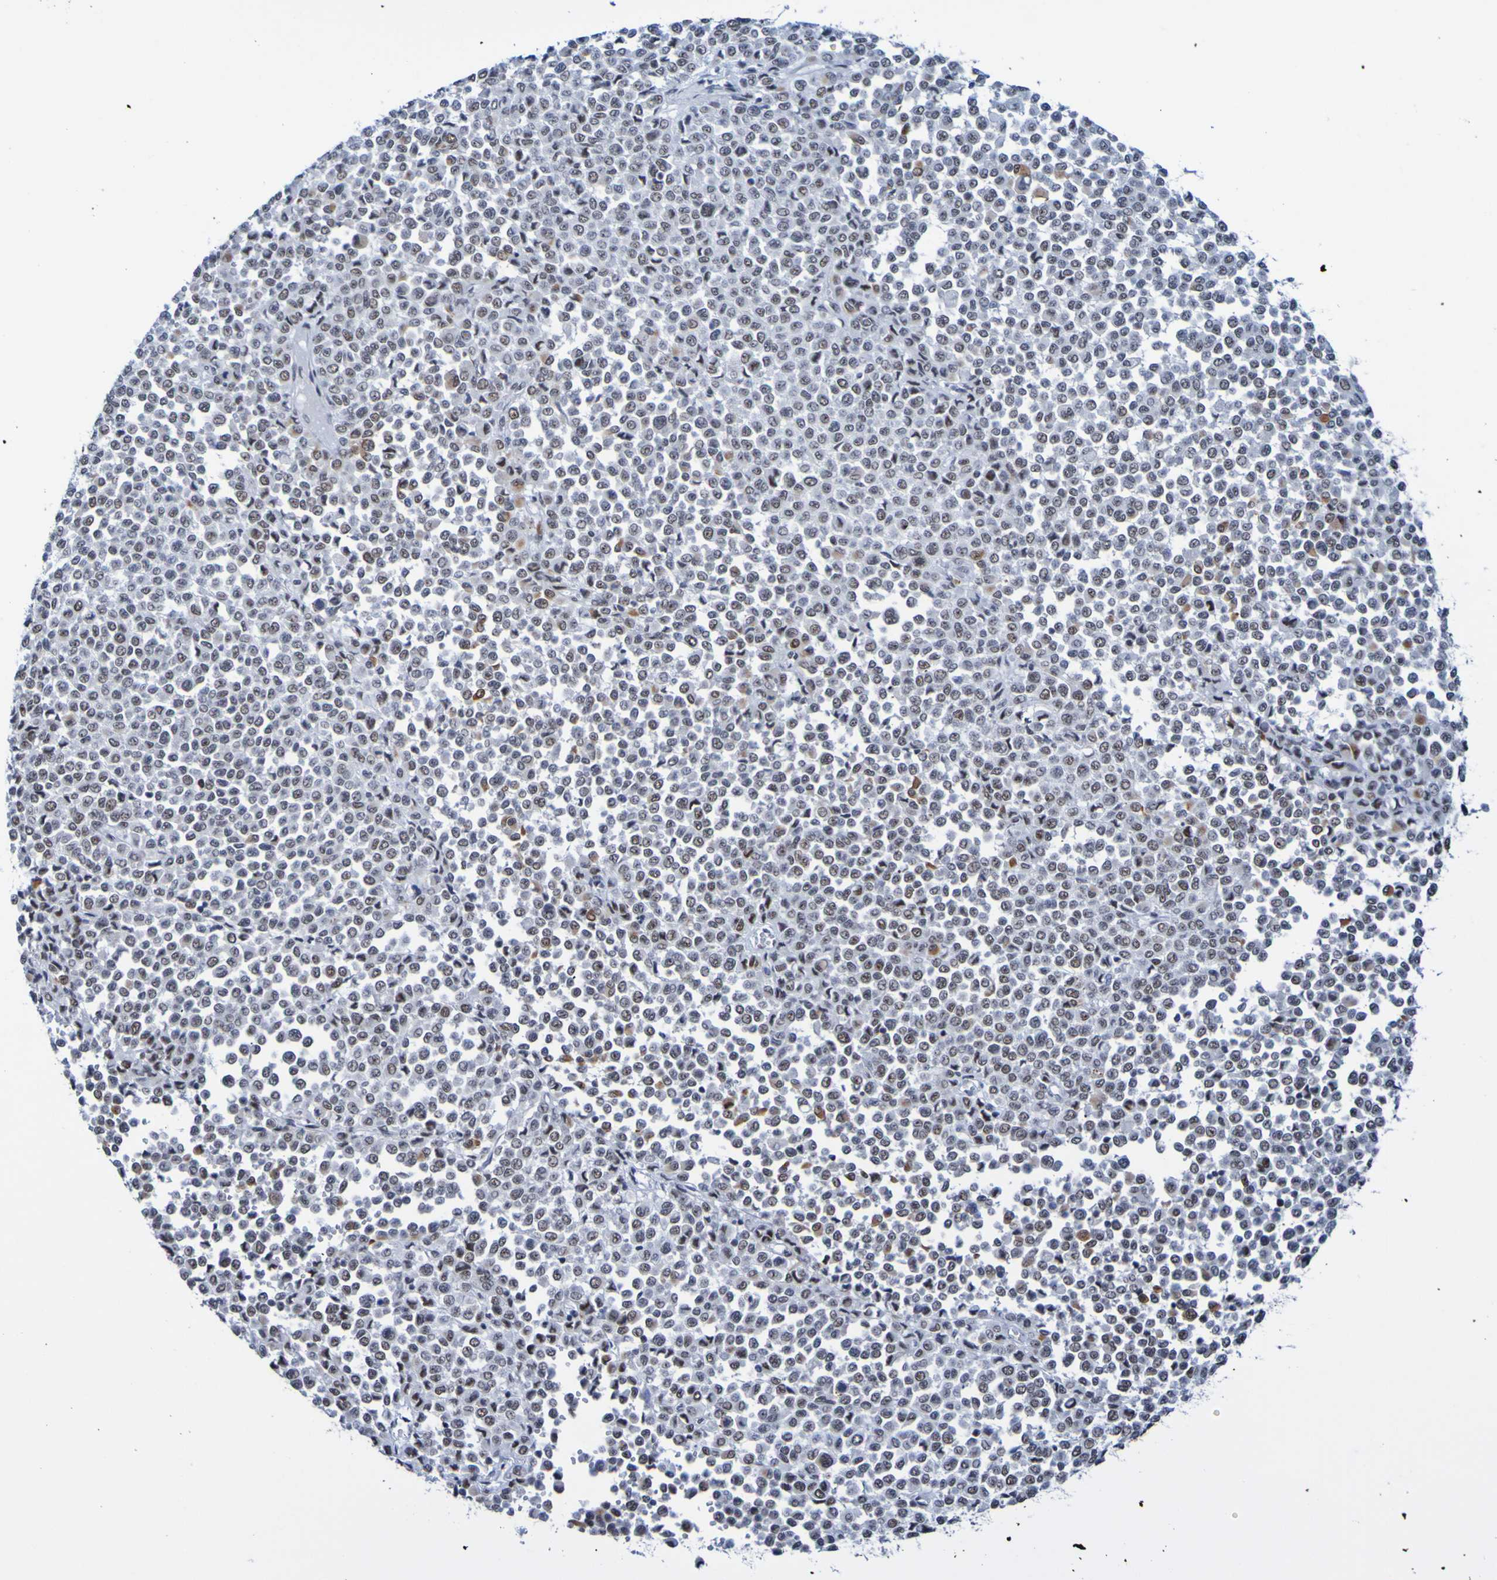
{"staining": {"intensity": "weak", "quantity": "25%-75%", "location": "nuclear"}, "tissue": "melanoma", "cell_type": "Tumor cells", "image_type": "cancer", "snomed": [{"axis": "morphology", "description": "Malignant melanoma, Metastatic site"}, {"axis": "topography", "description": "Pancreas"}], "caption": "Melanoma stained with a protein marker reveals weak staining in tumor cells.", "gene": "CDC5L", "patient": {"sex": "female", "age": 30}}